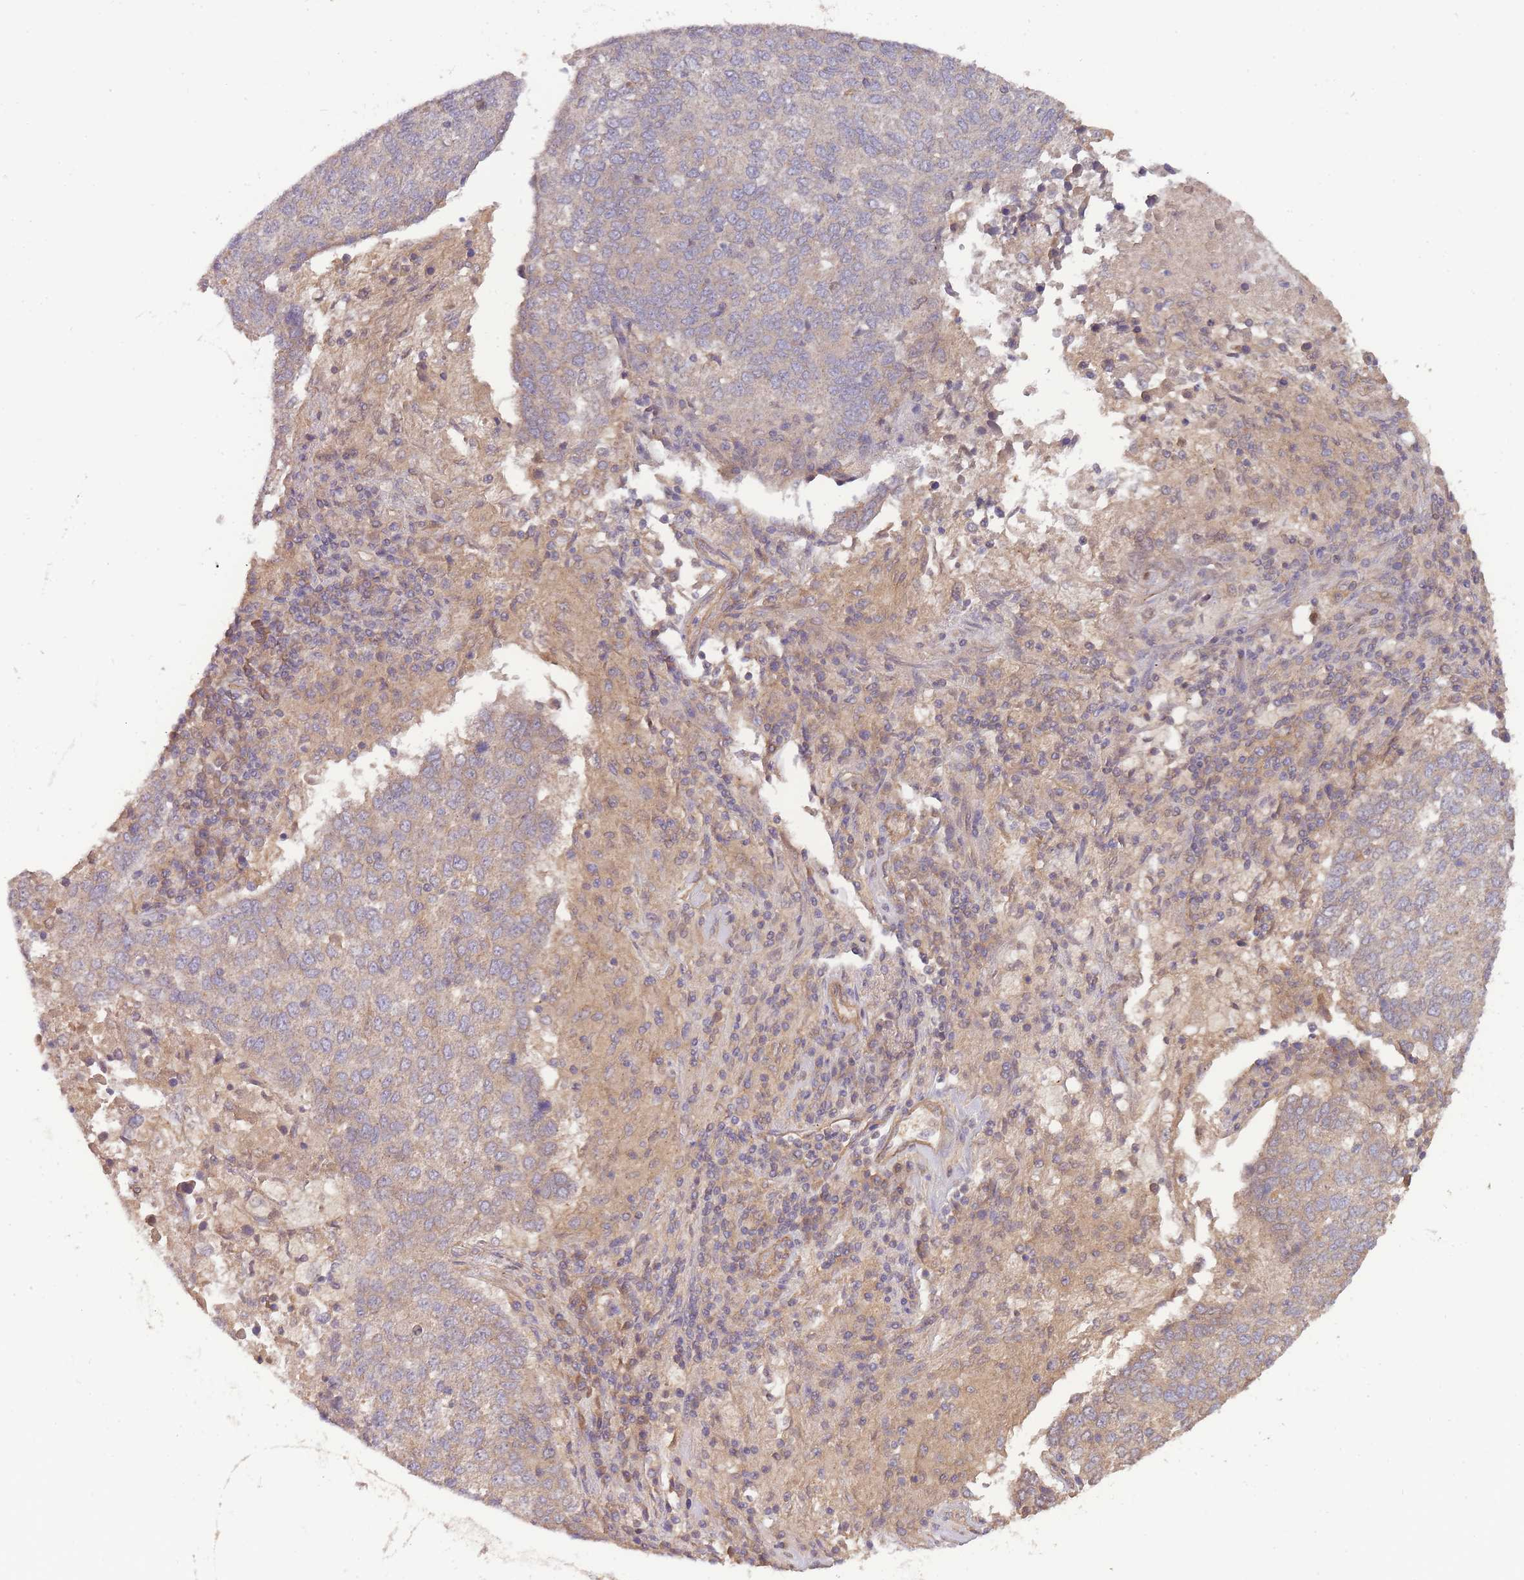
{"staining": {"intensity": "weak", "quantity": "25%-75%", "location": "cytoplasmic/membranous"}, "tissue": "lung cancer", "cell_type": "Tumor cells", "image_type": "cancer", "snomed": [{"axis": "morphology", "description": "Squamous cell carcinoma, NOS"}, {"axis": "topography", "description": "Lung"}], "caption": "Immunohistochemical staining of lung cancer (squamous cell carcinoma) reveals low levels of weak cytoplasmic/membranous protein staining in approximately 25%-75% of tumor cells. (brown staining indicates protein expression, while blue staining denotes nuclei).", "gene": "NDUFAF5", "patient": {"sex": "male", "age": 73}}